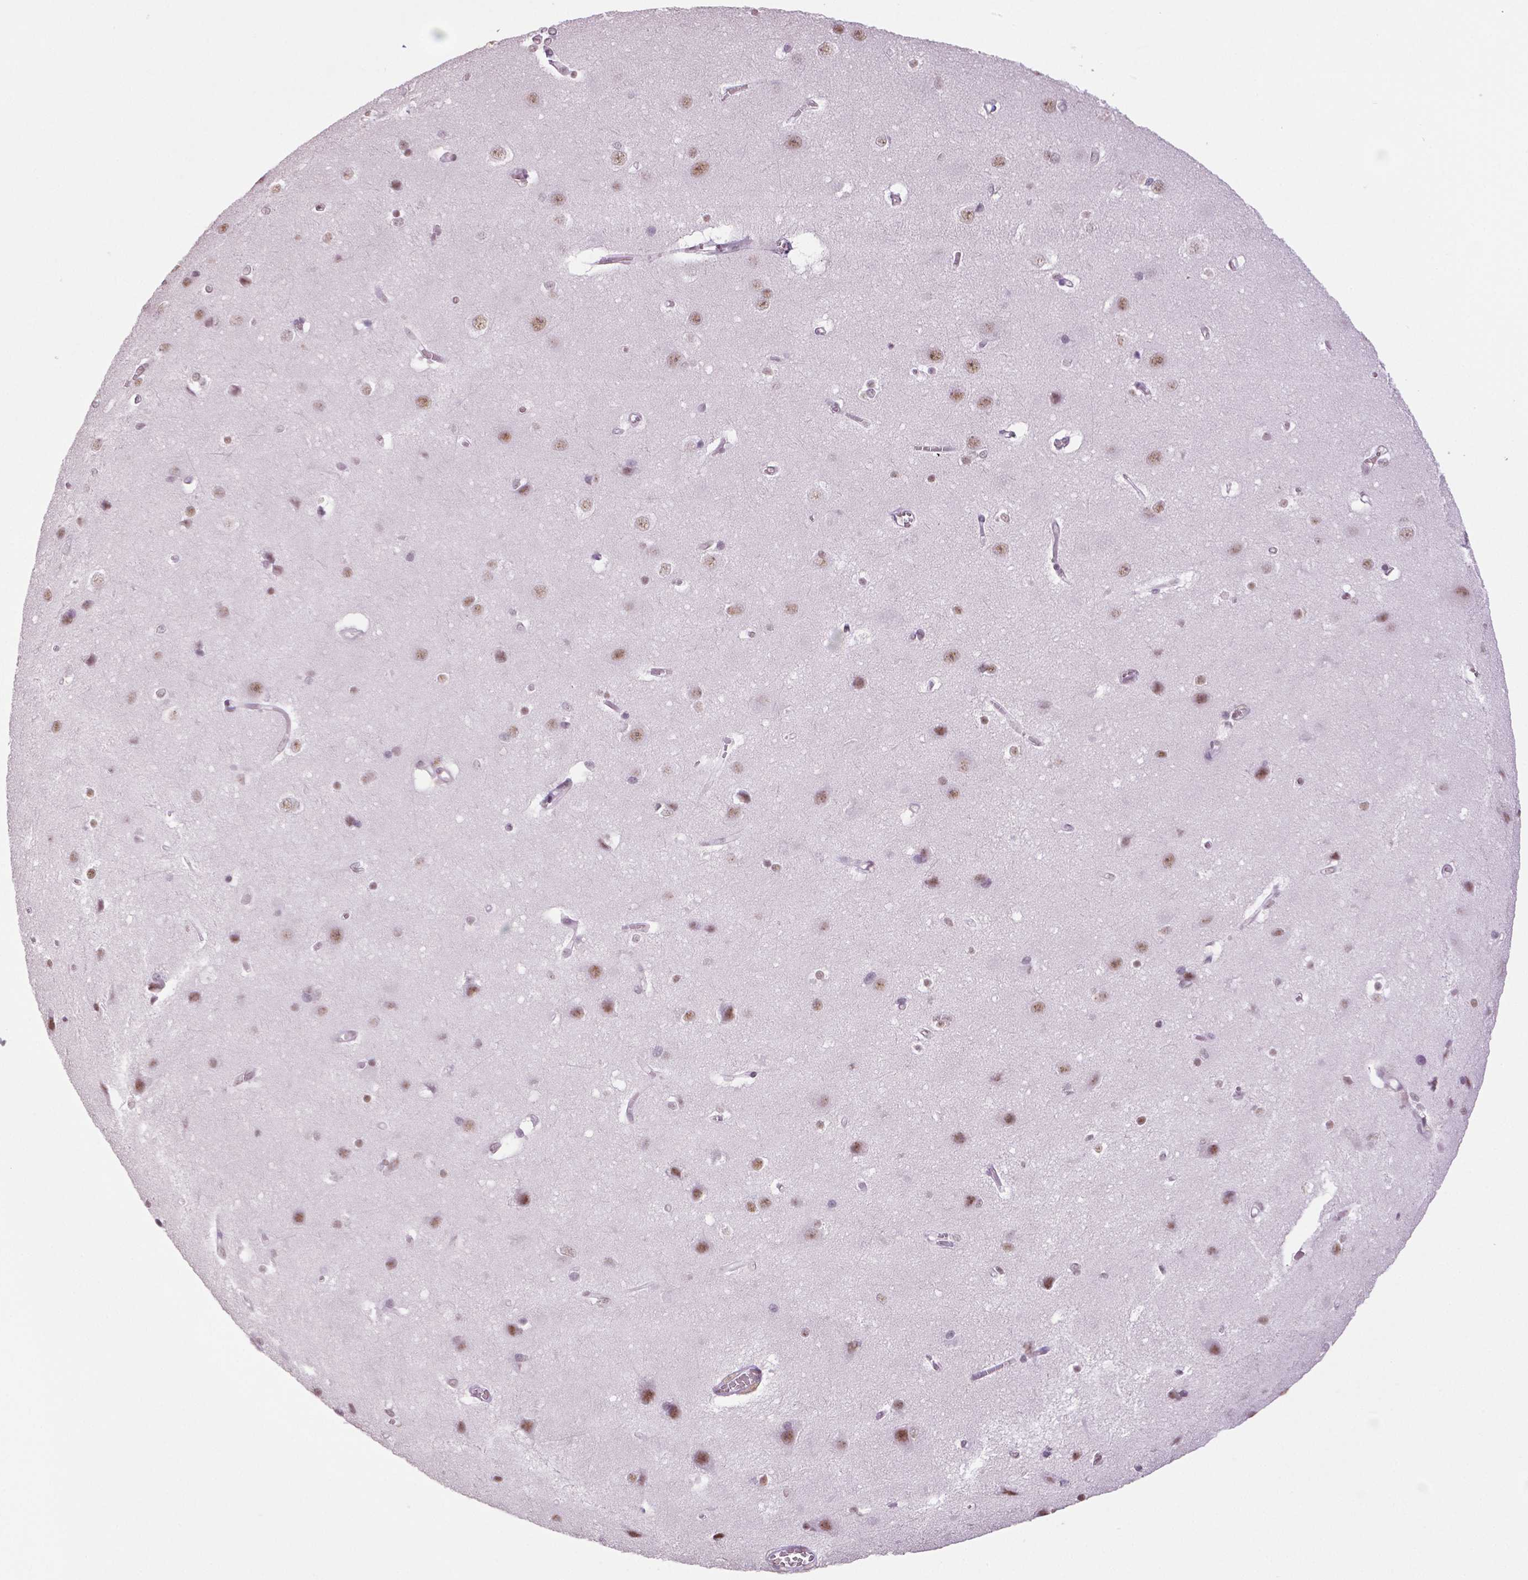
{"staining": {"intensity": "negative", "quantity": "none", "location": "none"}, "tissue": "cerebral cortex", "cell_type": "Endothelial cells", "image_type": "normal", "snomed": [{"axis": "morphology", "description": "Normal tissue, NOS"}, {"axis": "topography", "description": "Cerebral cortex"}], "caption": "DAB immunohistochemical staining of benign cerebral cortex shows no significant expression in endothelial cells.", "gene": "IGF2BP1", "patient": {"sex": "male", "age": 37}}